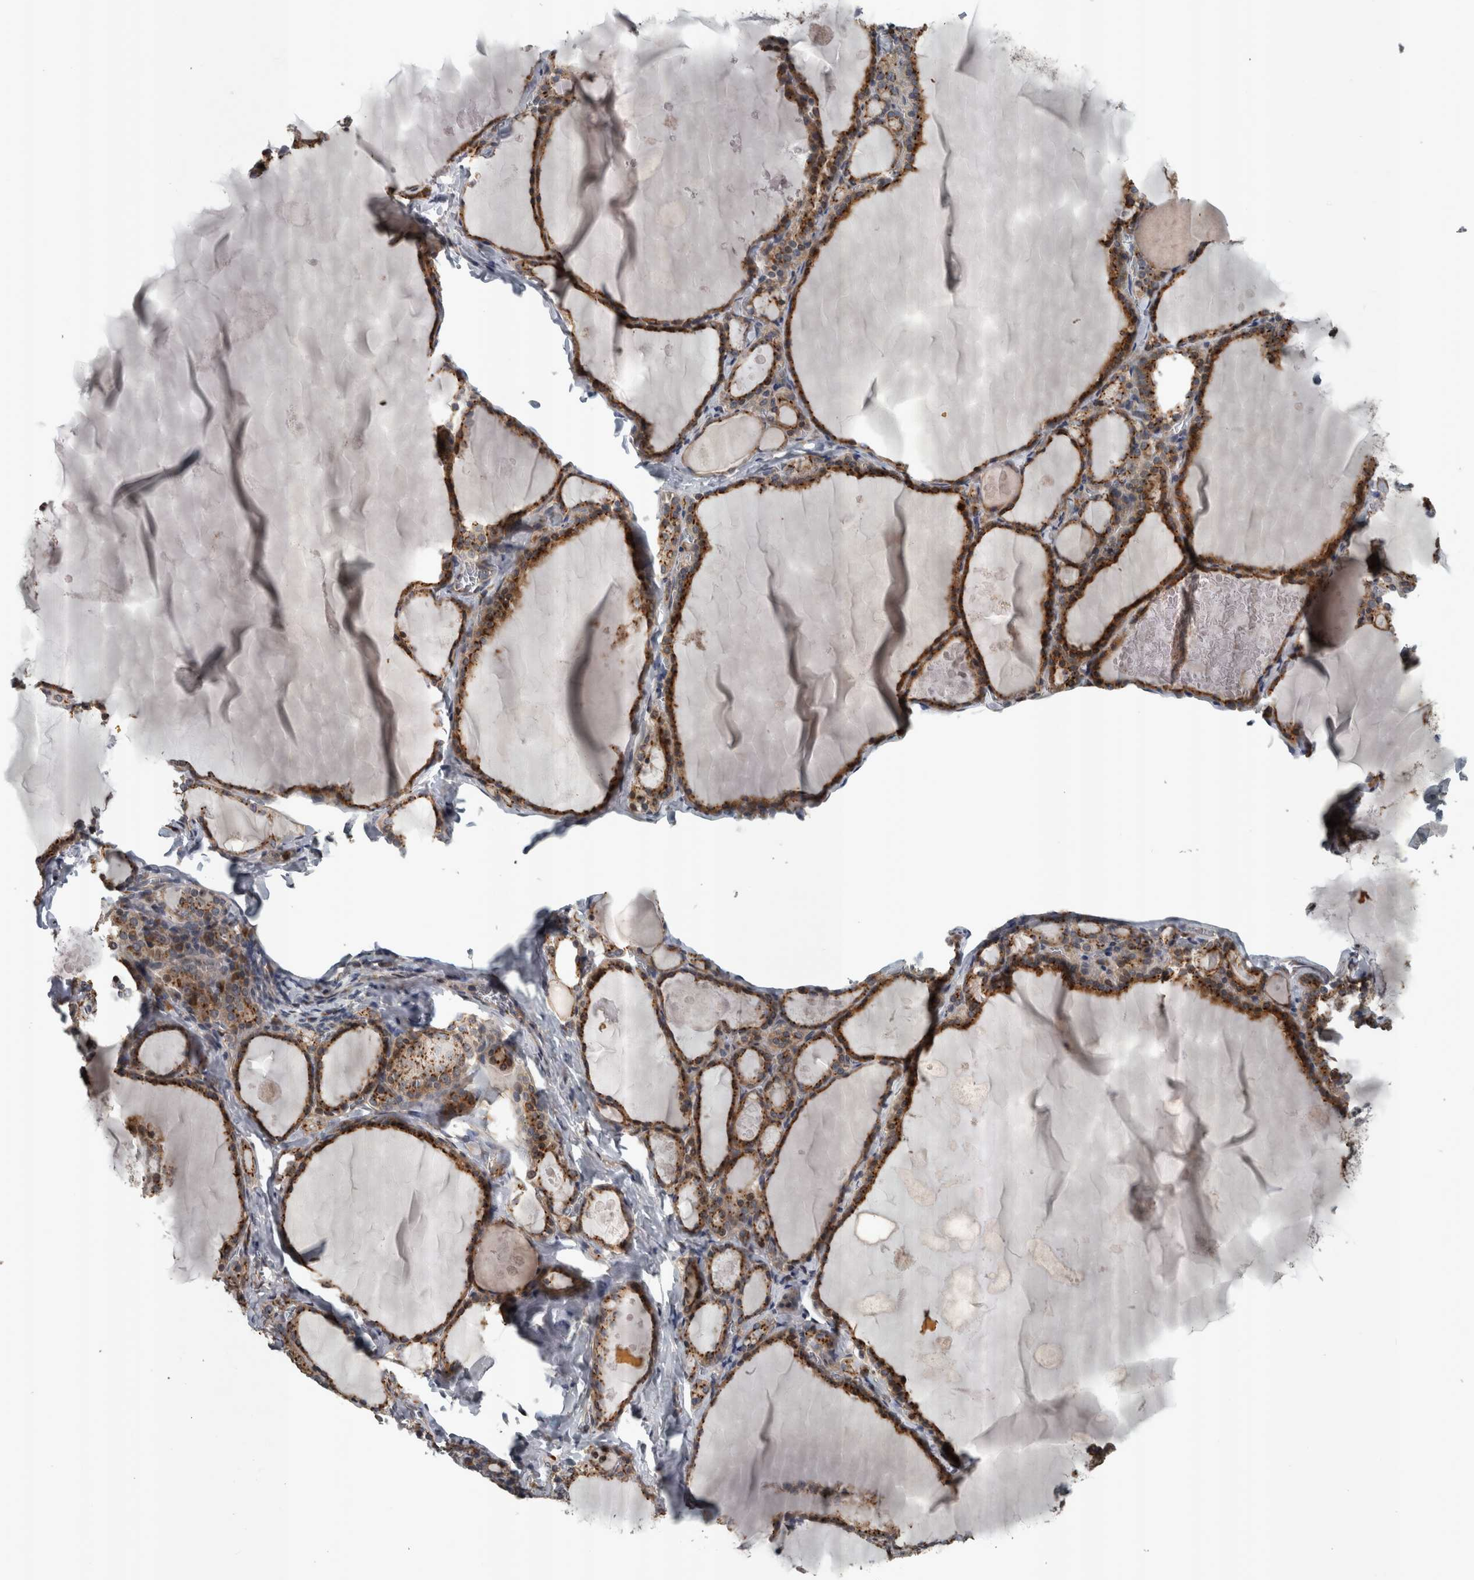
{"staining": {"intensity": "moderate", "quantity": ">75%", "location": "cytoplasmic/membranous"}, "tissue": "thyroid gland", "cell_type": "Glandular cells", "image_type": "normal", "snomed": [{"axis": "morphology", "description": "Normal tissue, NOS"}, {"axis": "topography", "description": "Thyroid gland"}], "caption": "DAB (3,3'-diaminobenzidine) immunohistochemical staining of benign thyroid gland exhibits moderate cytoplasmic/membranous protein positivity in about >75% of glandular cells. (DAB IHC, brown staining for protein, blue staining for nuclei).", "gene": "ZNF345", "patient": {"sex": "male", "age": 56}}